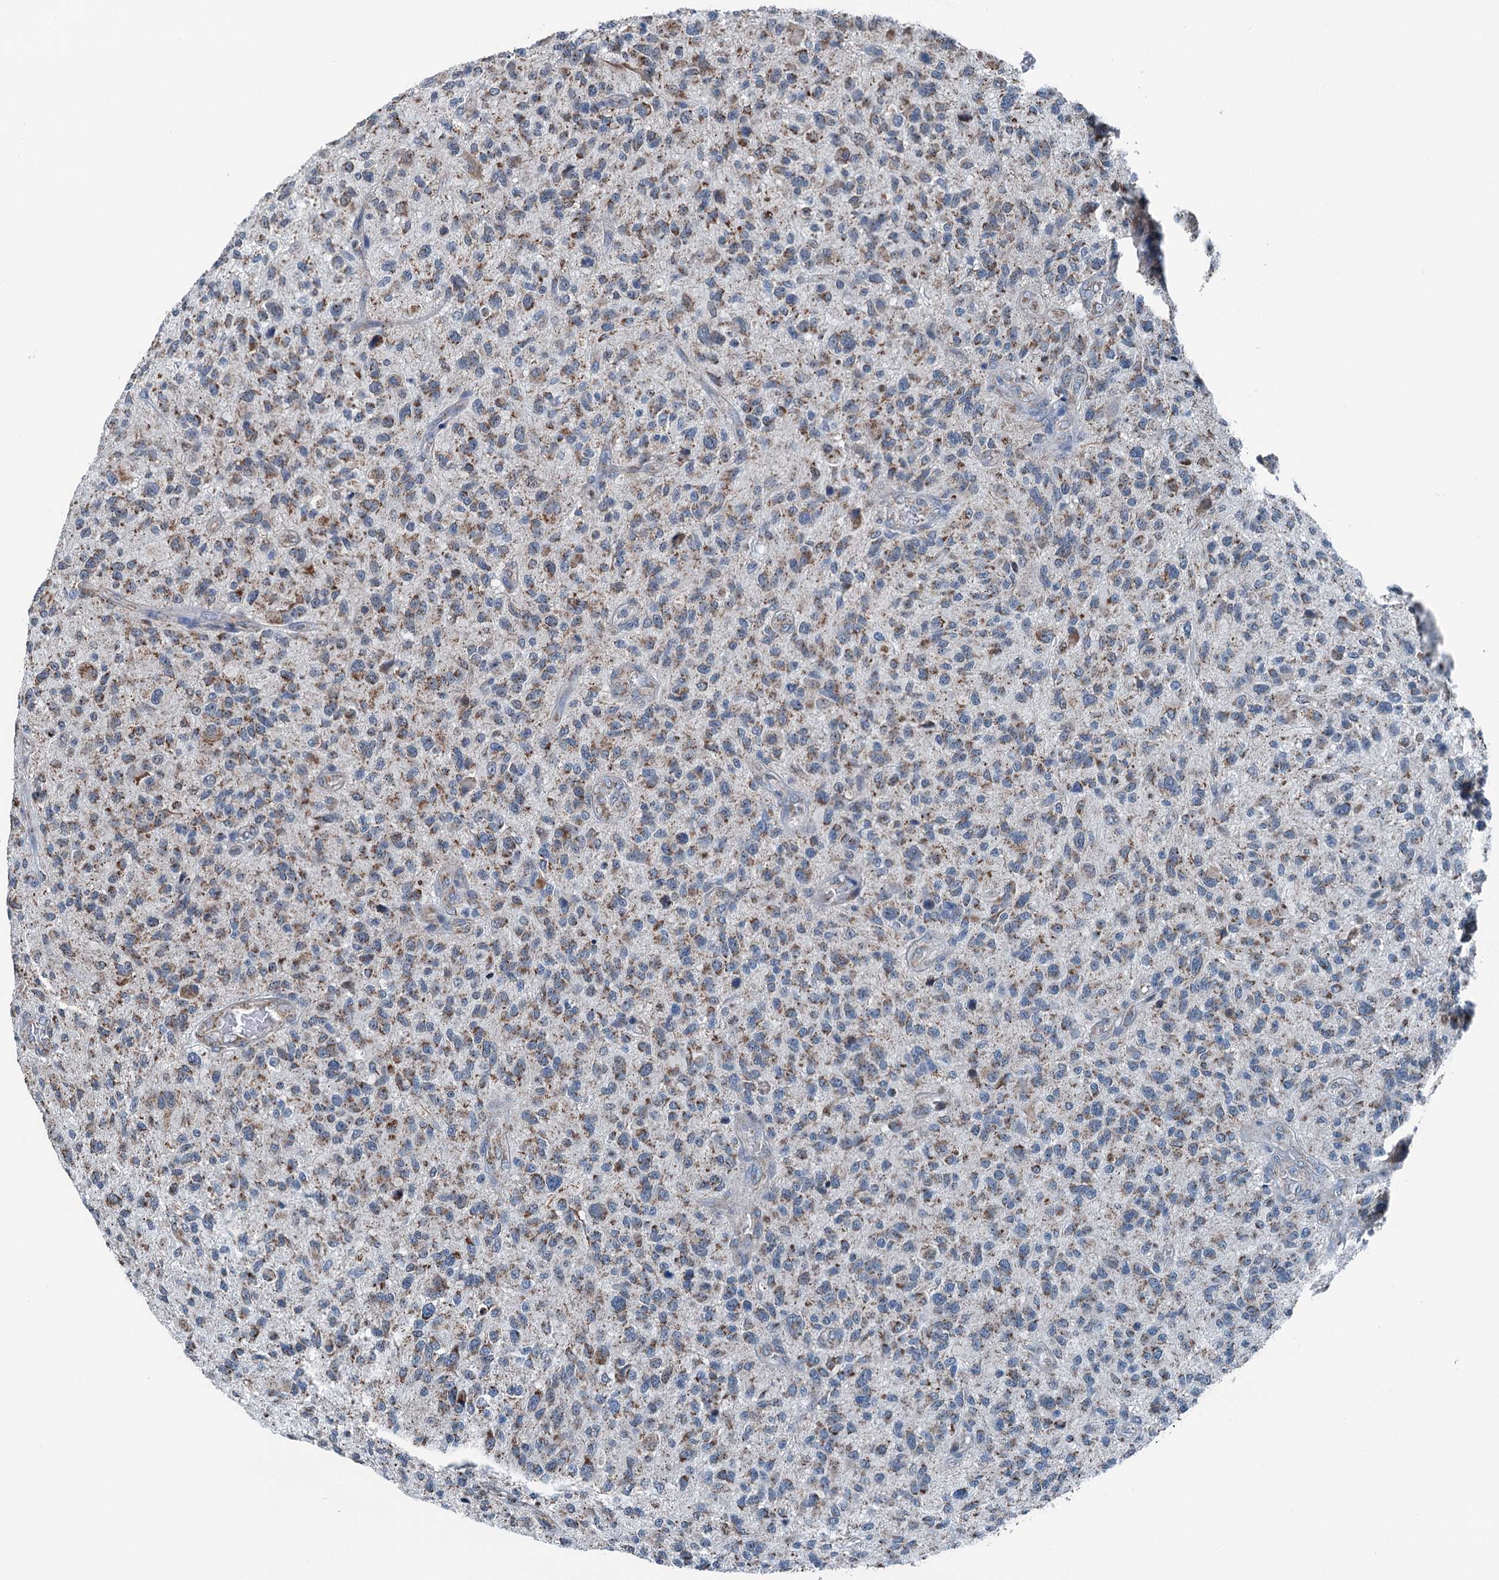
{"staining": {"intensity": "moderate", "quantity": ">75%", "location": "cytoplasmic/membranous"}, "tissue": "glioma", "cell_type": "Tumor cells", "image_type": "cancer", "snomed": [{"axis": "morphology", "description": "Glioma, malignant, High grade"}, {"axis": "topography", "description": "Brain"}], "caption": "An immunohistochemistry photomicrograph of neoplastic tissue is shown. Protein staining in brown highlights moderate cytoplasmic/membranous positivity in high-grade glioma (malignant) within tumor cells.", "gene": "TRPT1", "patient": {"sex": "male", "age": 47}}